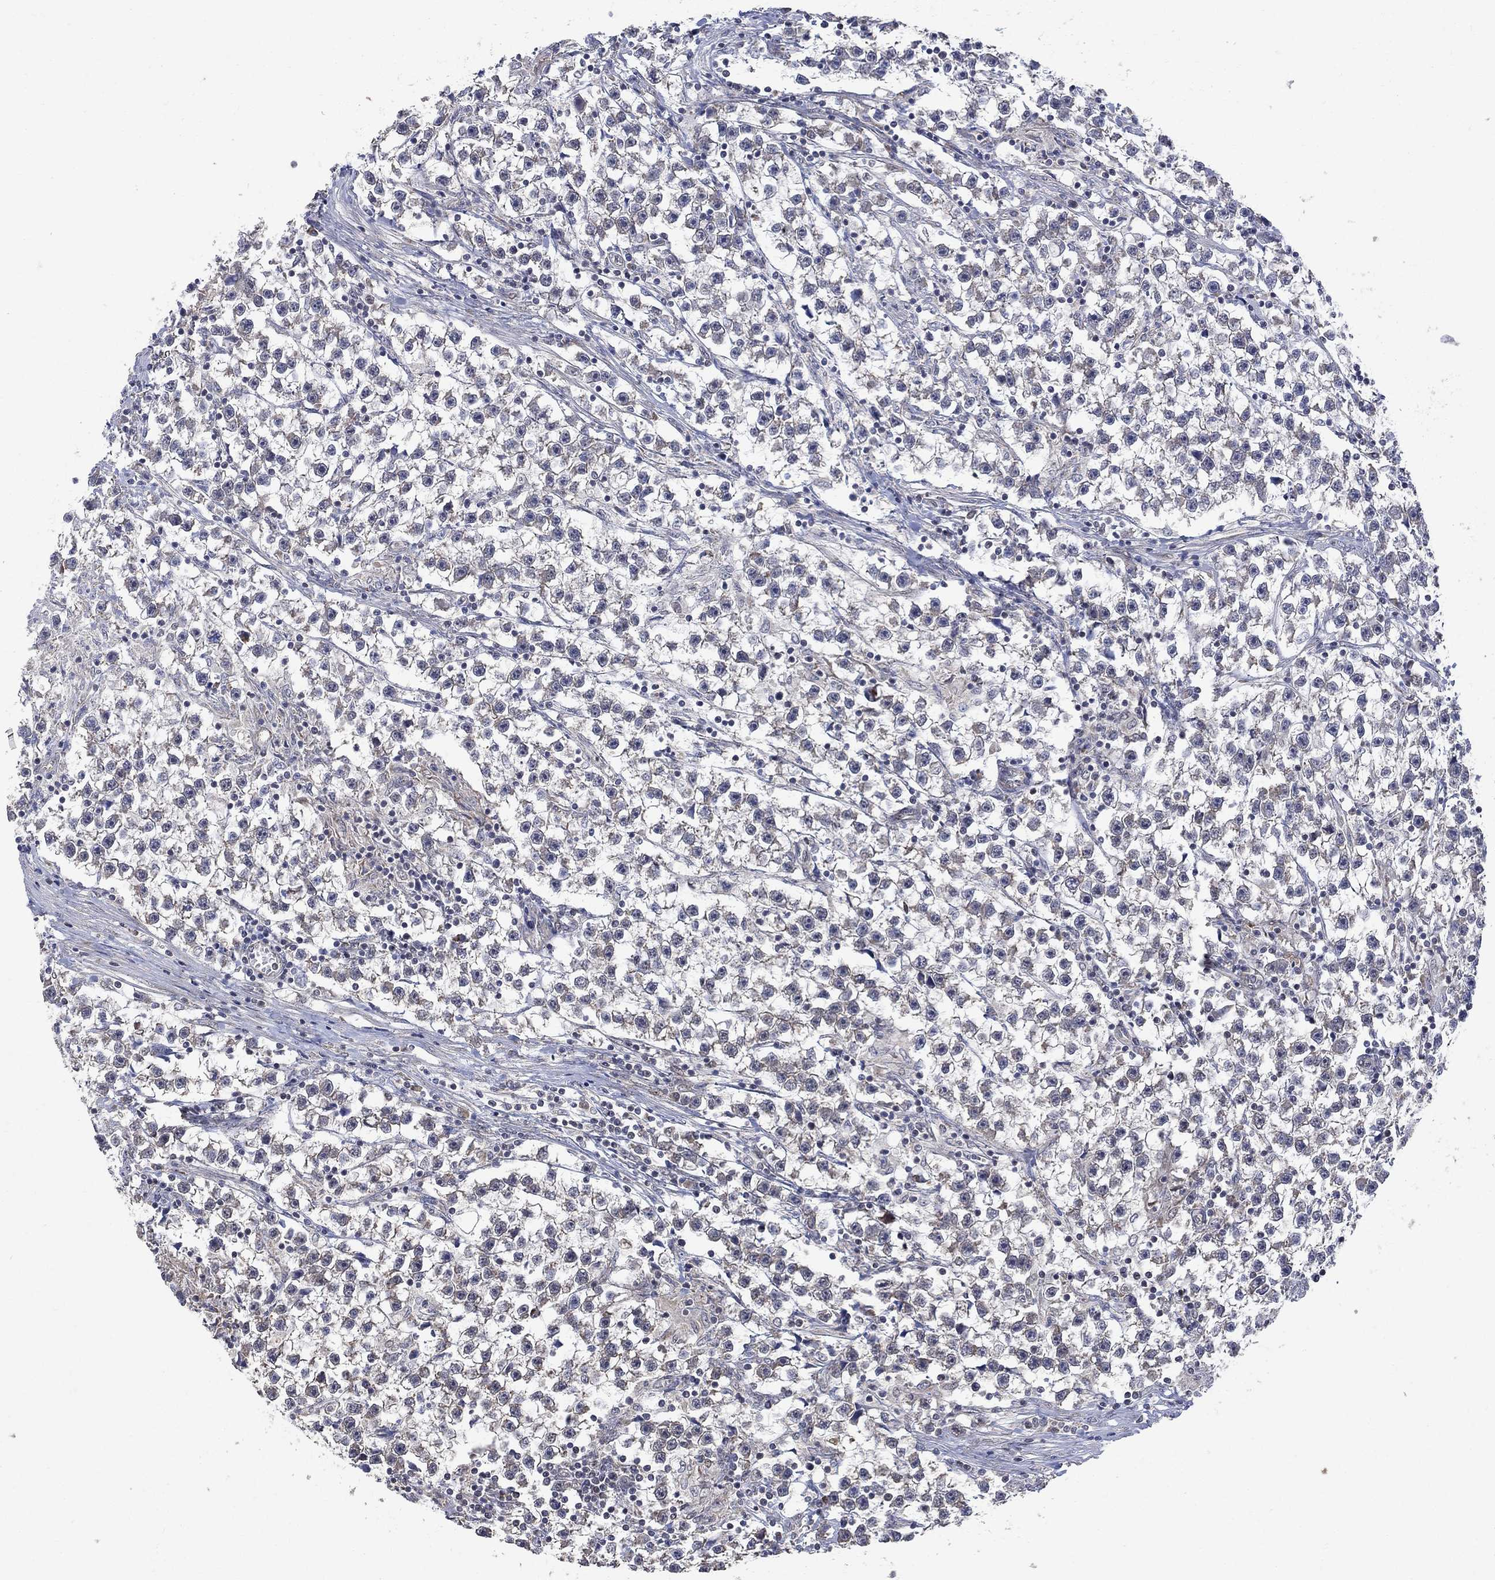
{"staining": {"intensity": "negative", "quantity": "none", "location": "none"}, "tissue": "testis cancer", "cell_type": "Tumor cells", "image_type": "cancer", "snomed": [{"axis": "morphology", "description": "Seminoma, NOS"}, {"axis": "topography", "description": "Testis"}], "caption": "Immunohistochemistry (IHC) histopathology image of human testis cancer (seminoma) stained for a protein (brown), which reveals no staining in tumor cells. (IHC, brightfield microscopy, high magnification).", "gene": "ANKRA2", "patient": {"sex": "male", "age": 59}}